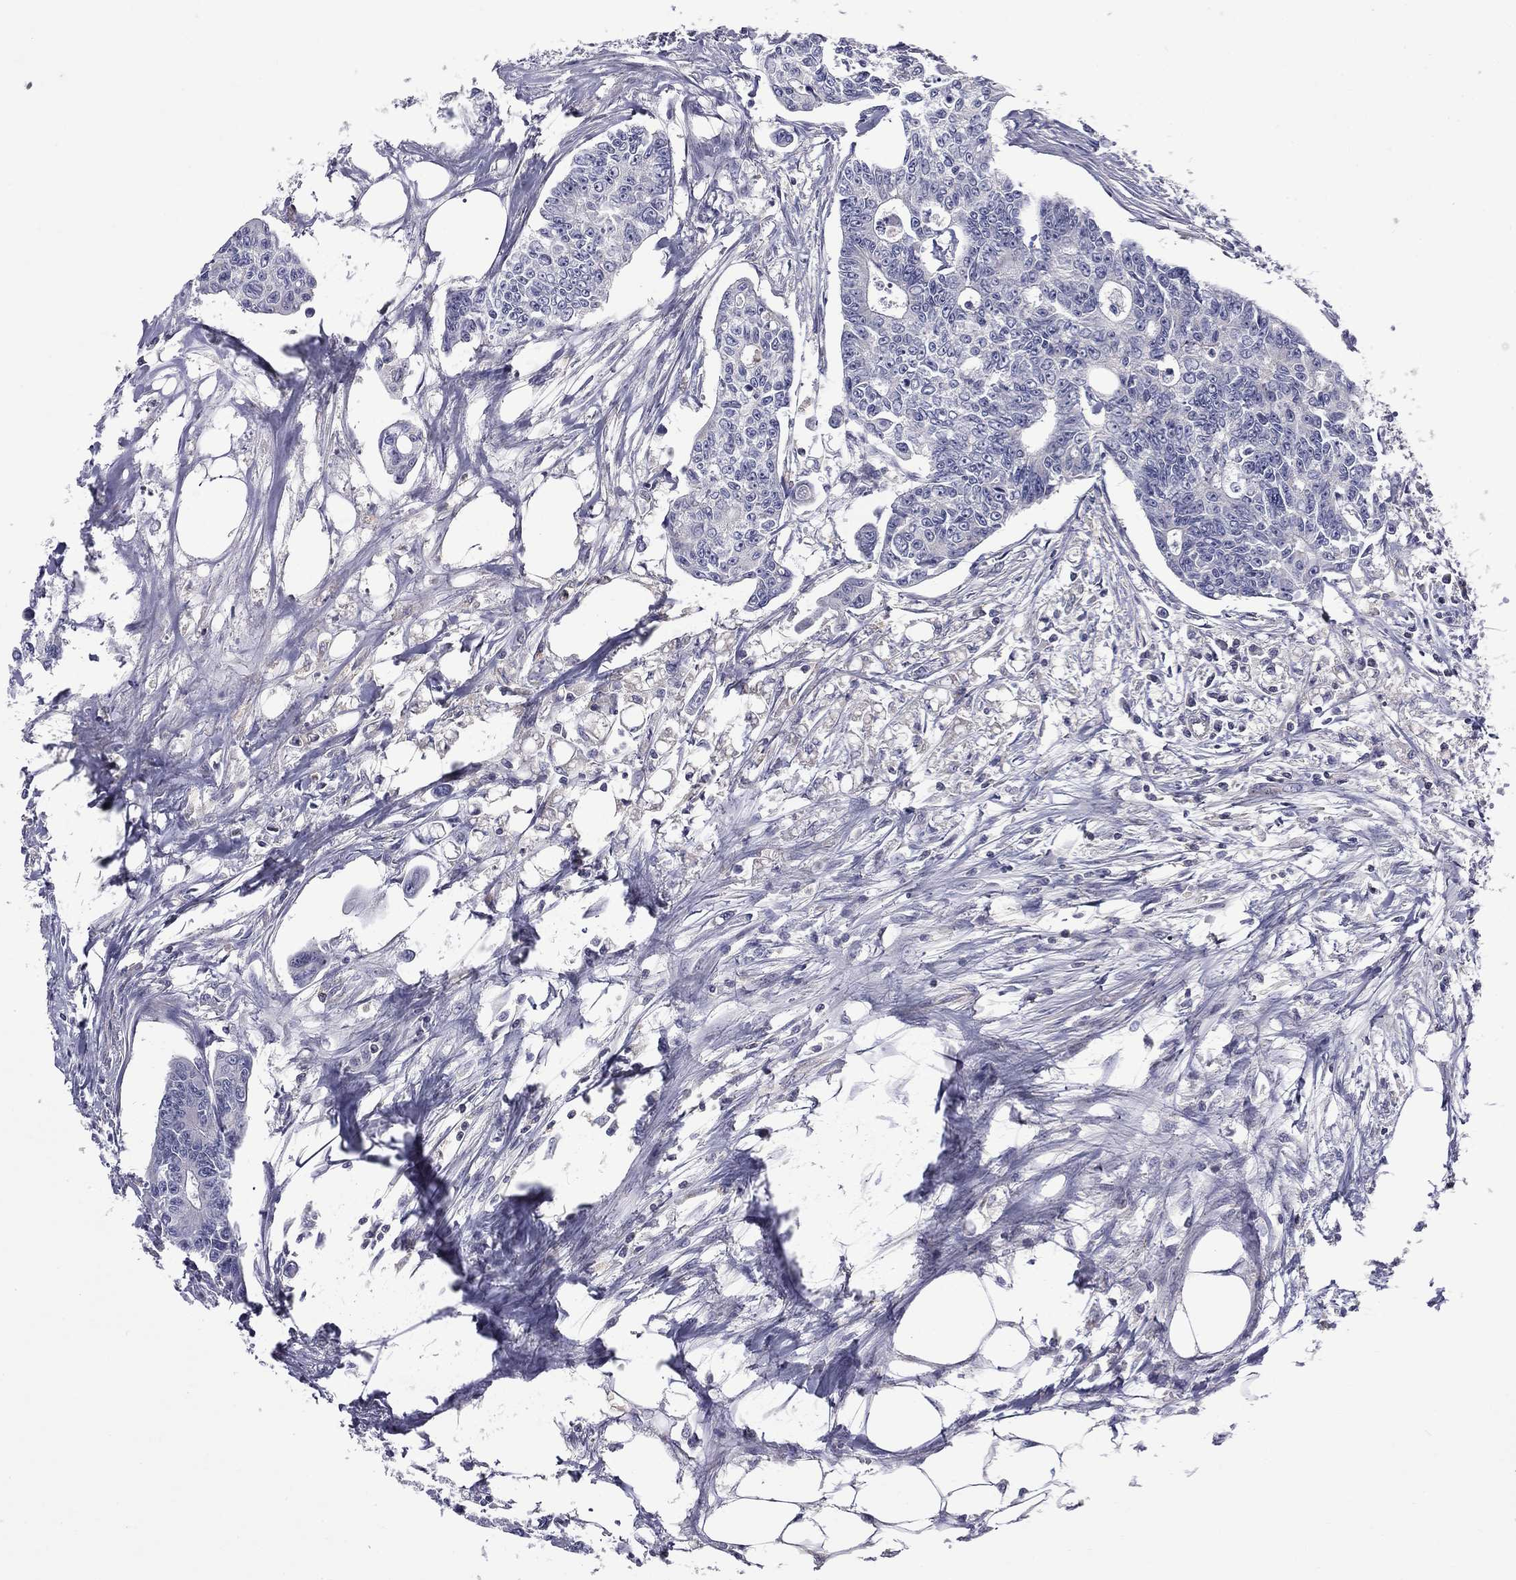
{"staining": {"intensity": "negative", "quantity": "none", "location": "none"}, "tissue": "colorectal cancer", "cell_type": "Tumor cells", "image_type": "cancer", "snomed": [{"axis": "morphology", "description": "Adenocarcinoma, NOS"}, {"axis": "topography", "description": "Colon"}], "caption": "Tumor cells are negative for brown protein staining in adenocarcinoma (colorectal).", "gene": "ARHGAP45", "patient": {"sex": "male", "age": 70}}